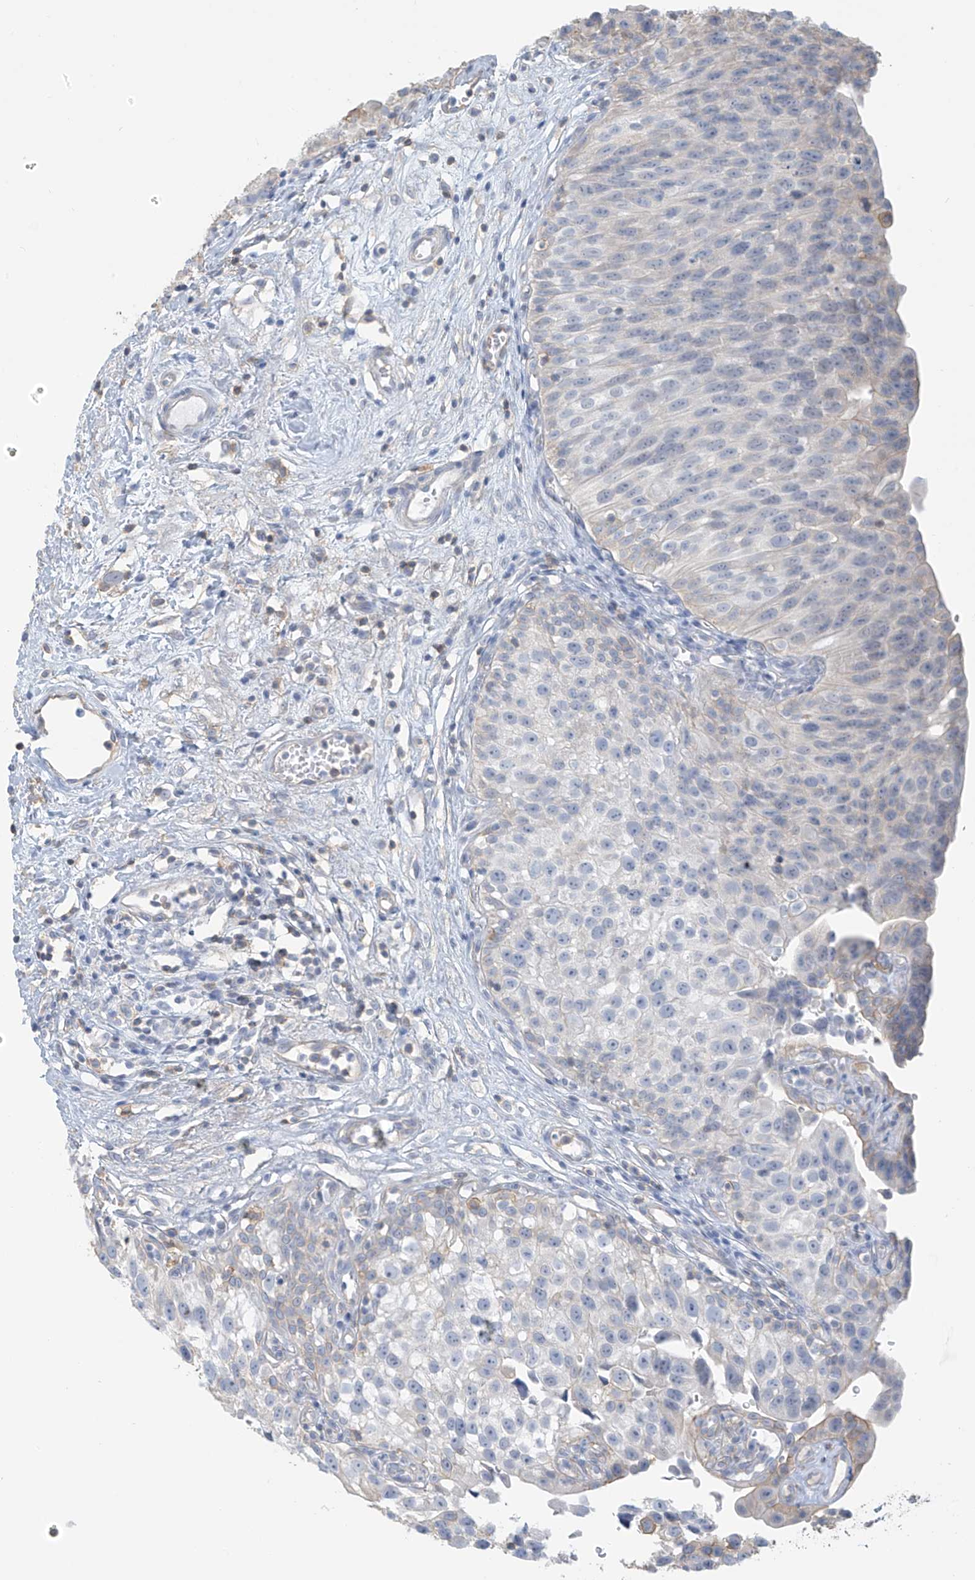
{"staining": {"intensity": "weak", "quantity": "25%-75%", "location": "cytoplasmic/membranous"}, "tissue": "urinary bladder", "cell_type": "Urothelial cells", "image_type": "normal", "snomed": [{"axis": "morphology", "description": "Normal tissue, NOS"}, {"axis": "topography", "description": "Urinary bladder"}], "caption": "Urinary bladder stained with IHC exhibits weak cytoplasmic/membranous expression in about 25%-75% of urothelial cells. (Stains: DAB in brown, nuclei in blue, Microscopy: brightfield microscopy at high magnification).", "gene": "ZNF846", "patient": {"sex": "male", "age": 51}}